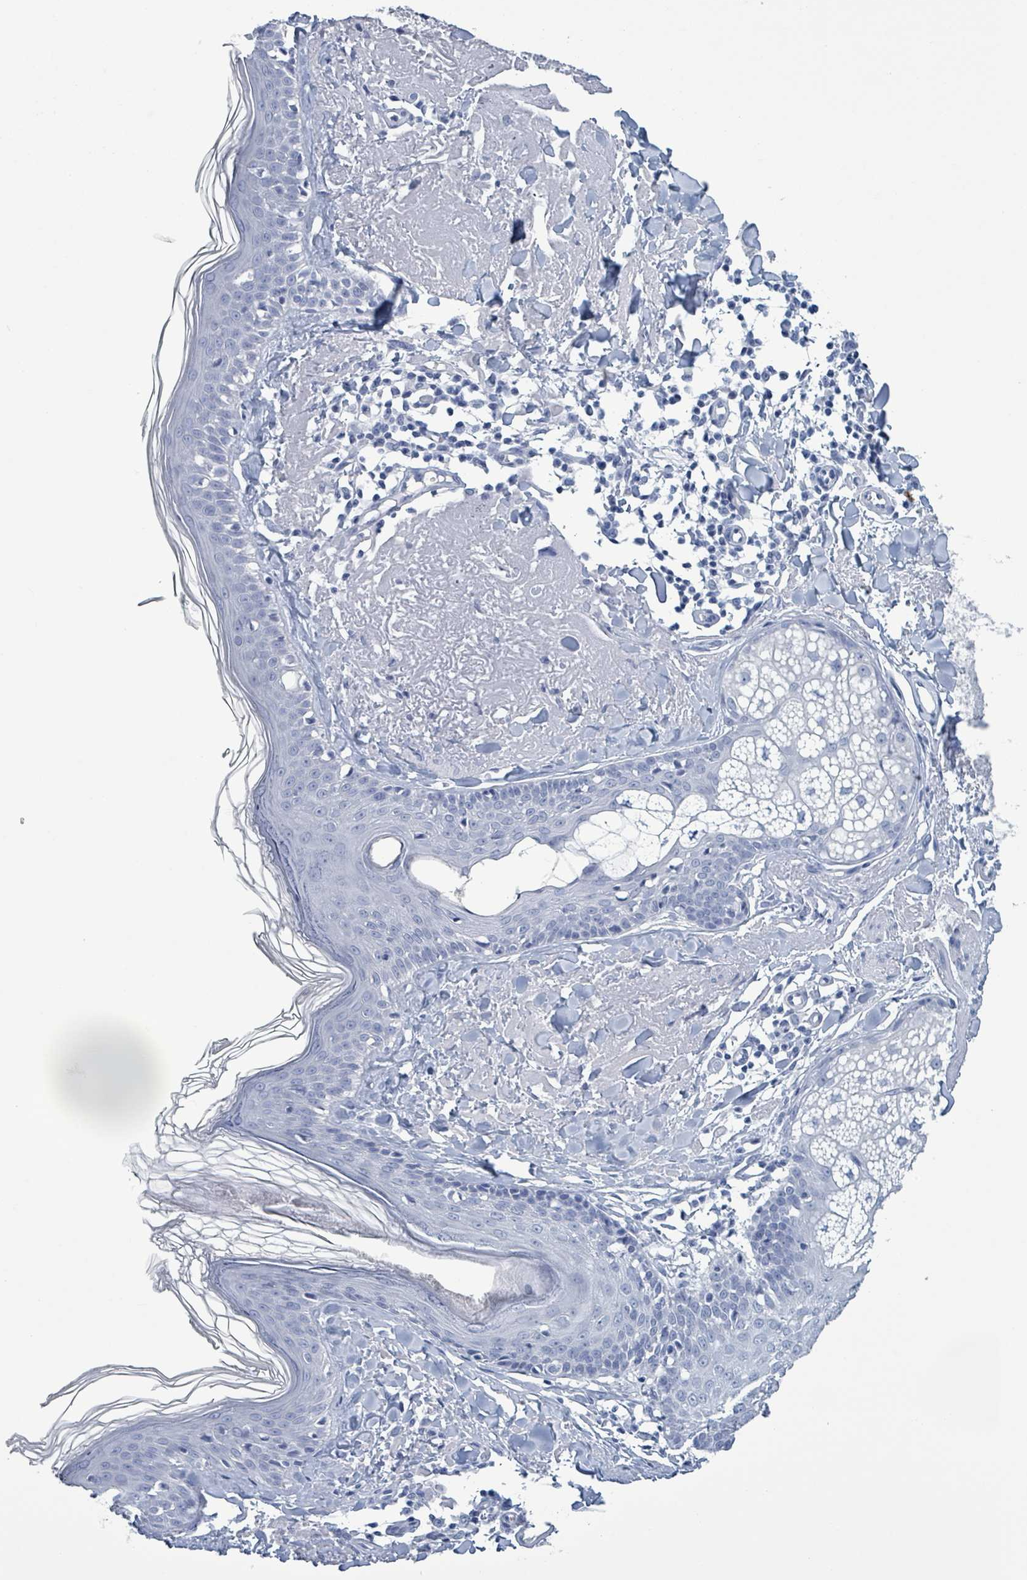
{"staining": {"intensity": "negative", "quantity": "none", "location": "none"}, "tissue": "skin", "cell_type": "Fibroblasts", "image_type": "normal", "snomed": [{"axis": "morphology", "description": "Normal tissue, NOS"}, {"axis": "morphology", "description": "Malignant melanoma, NOS"}, {"axis": "topography", "description": "Skin"}], "caption": "Immunohistochemistry of unremarkable human skin reveals no staining in fibroblasts. (DAB (3,3'-diaminobenzidine) IHC with hematoxylin counter stain).", "gene": "NKX2", "patient": {"sex": "male", "age": 80}}